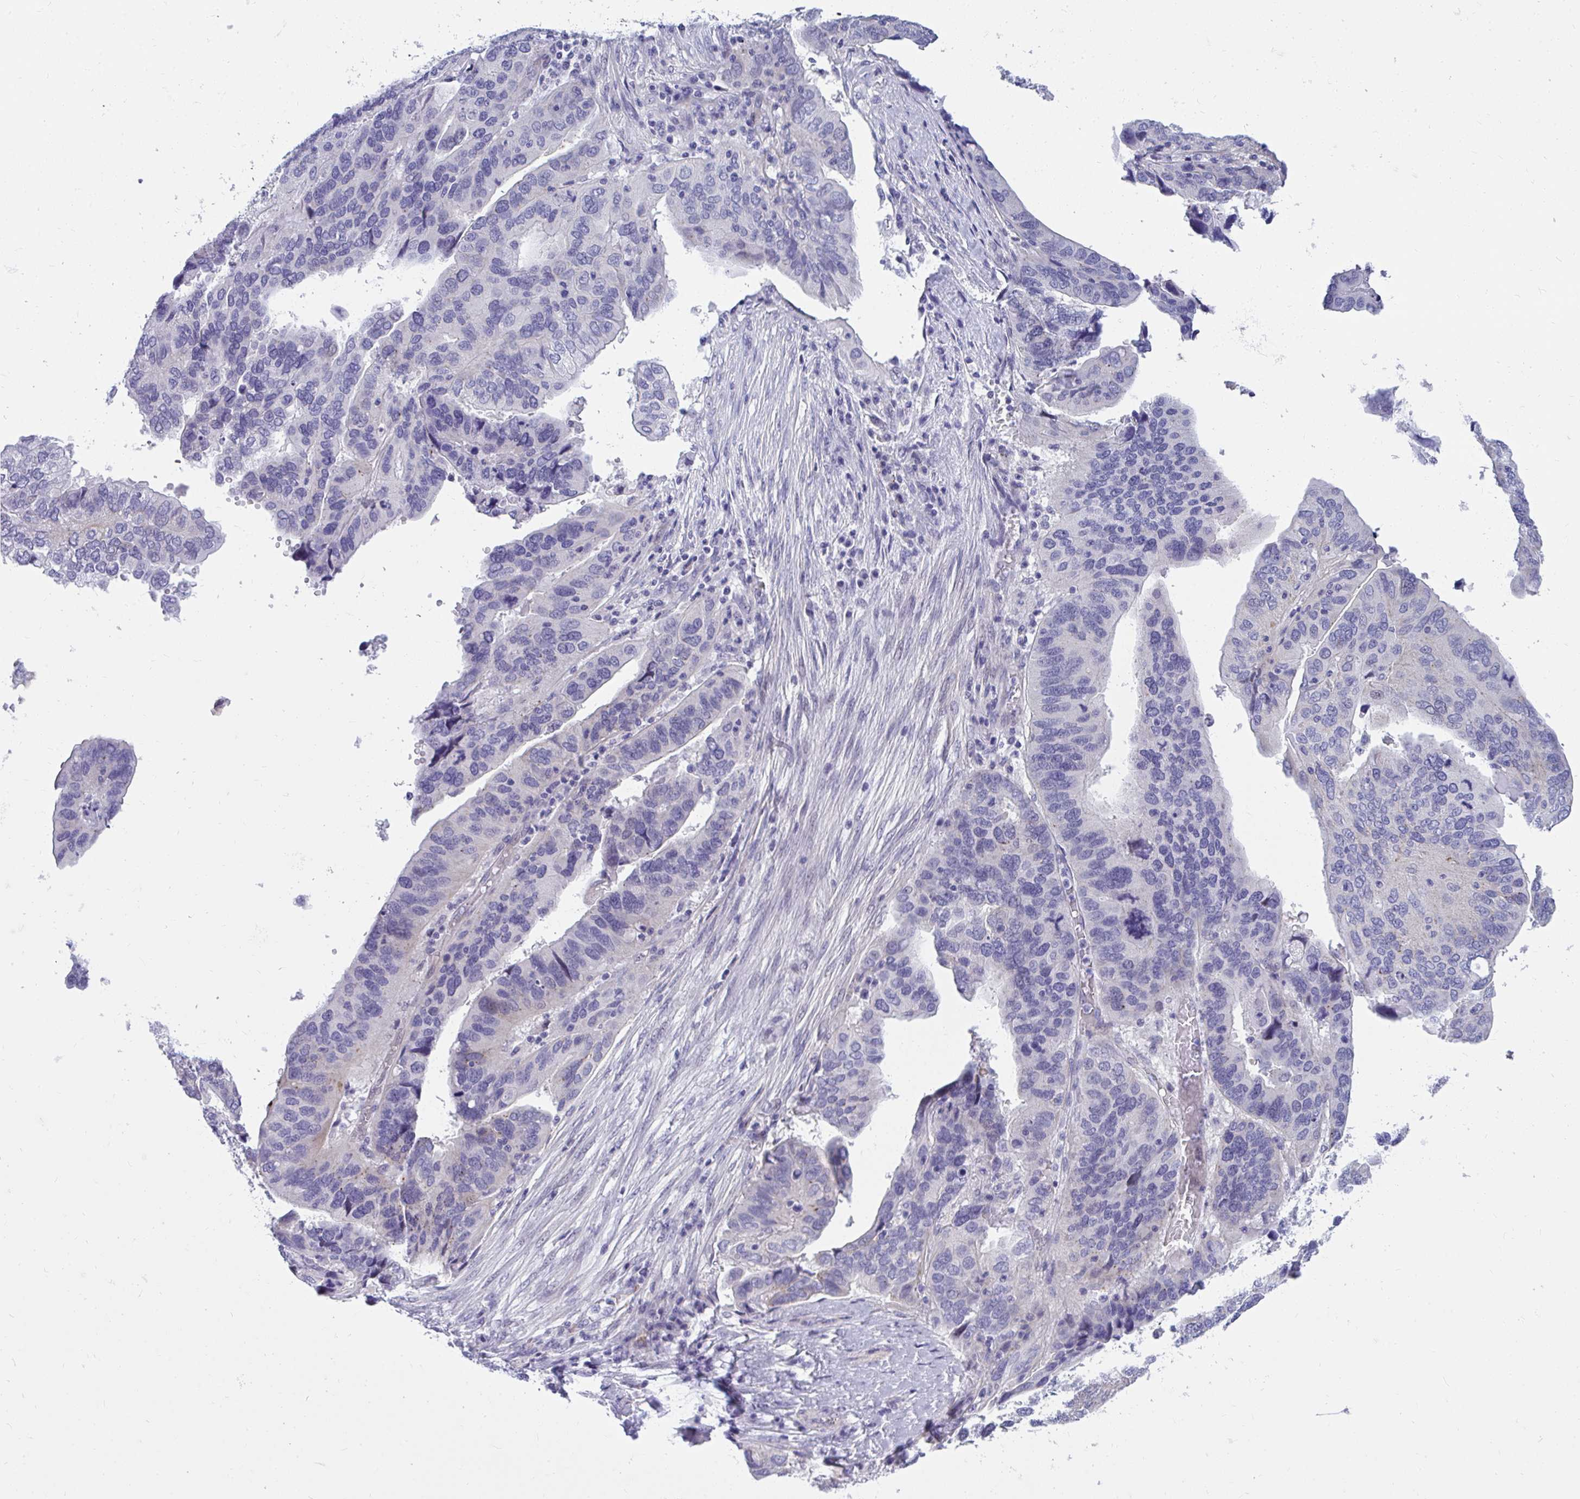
{"staining": {"intensity": "negative", "quantity": "none", "location": "none"}, "tissue": "ovarian cancer", "cell_type": "Tumor cells", "image_type": "cancer", "snomed": [{"axis": "morphology", "description": "Cystadenocarcinoma, serous, NOS"}, {"axis": "topography", "description": "Ovary"}], "caption": "Ovarian serous cystadenocarcinoma was stained to show a protein in brown. There is no significant expression in tumor cells. (Immunohistochemistry, brightfield microscopy, high magnification).", "gene": "TSBP1", "patient": {"sex": "female", "age": 79}}